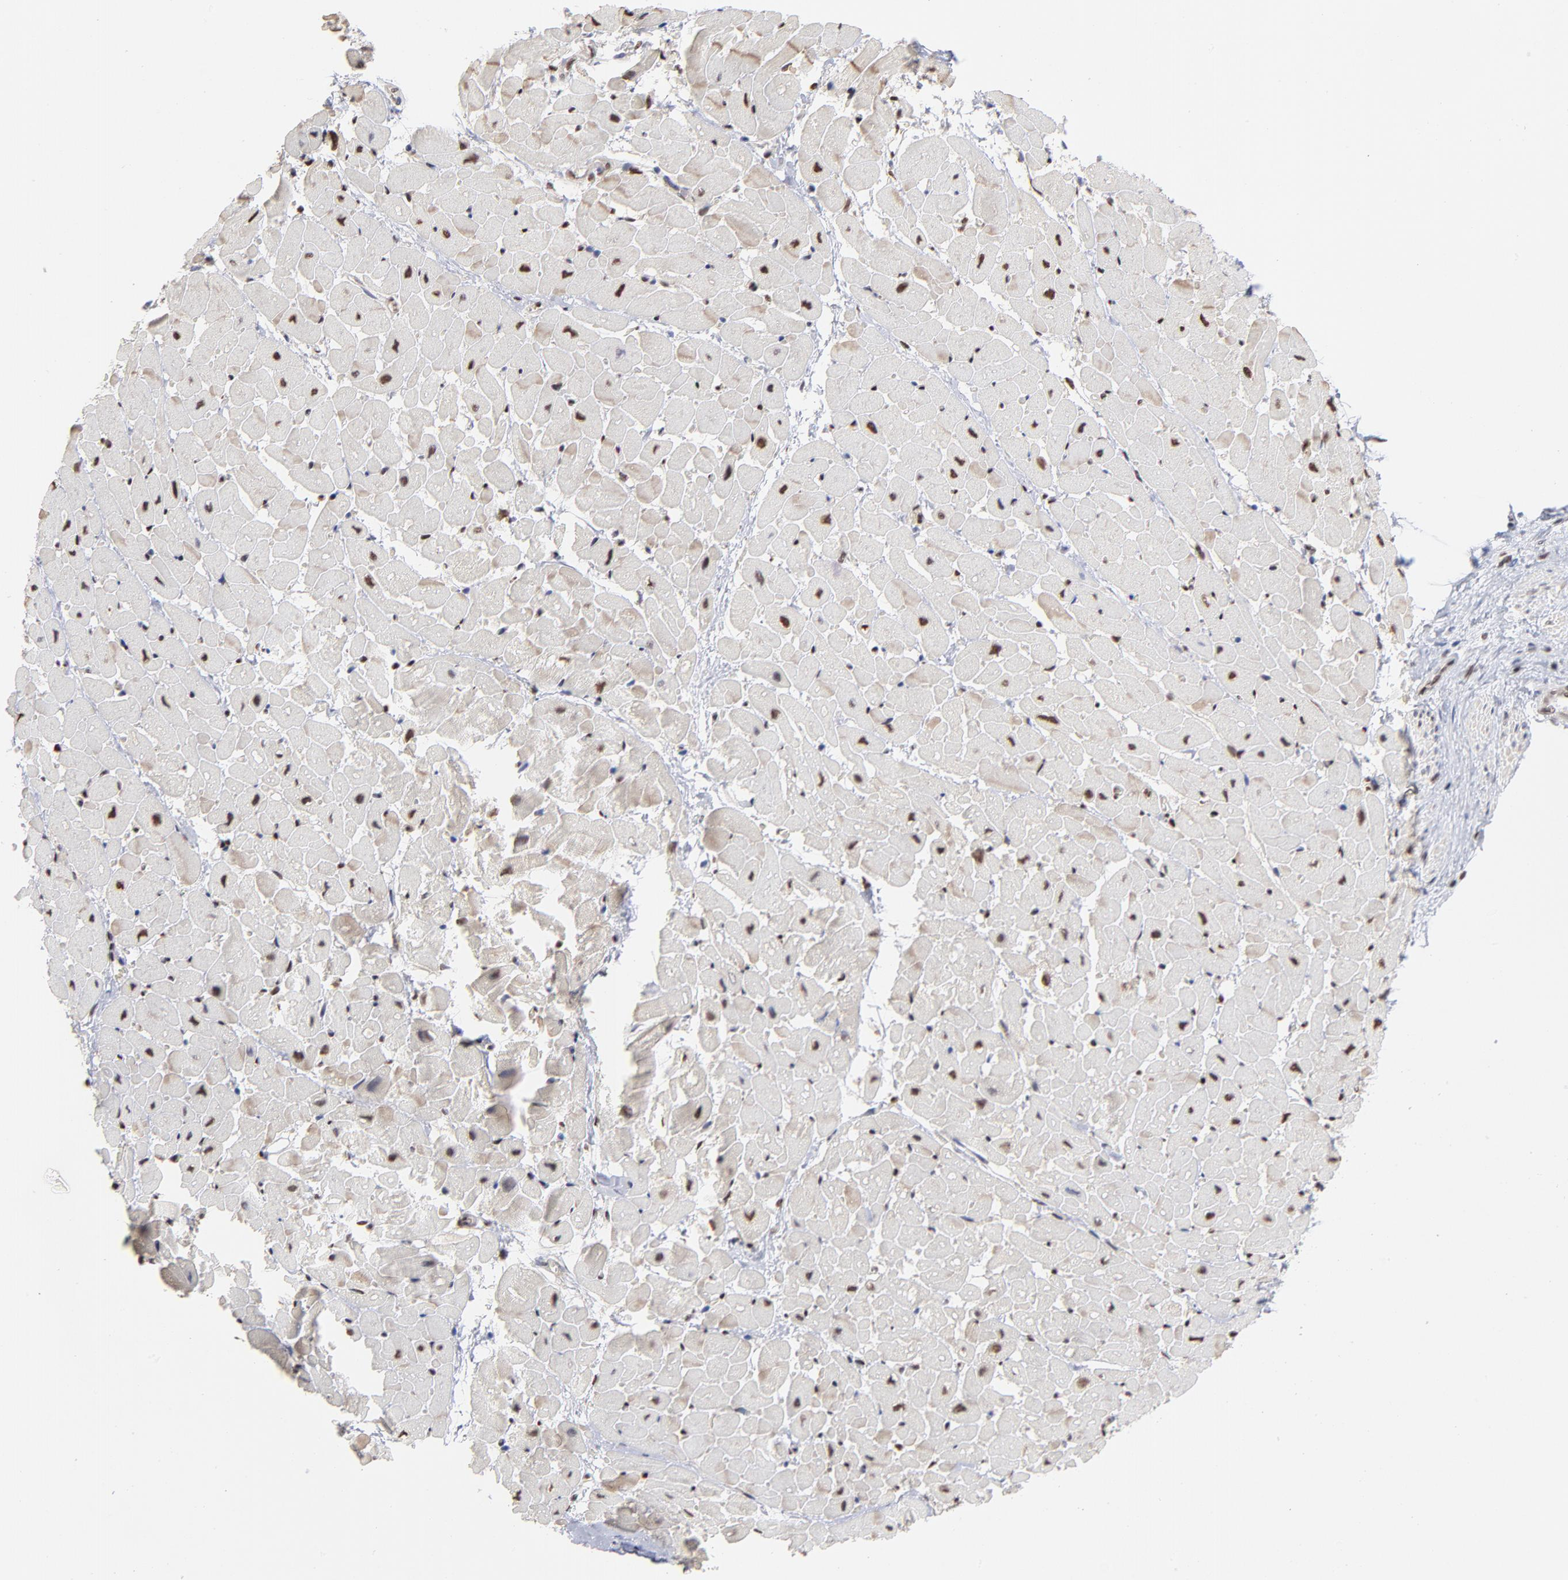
{"staining": {"intensity": "strong", "quantity": ">75%", "location": "cytoplasmic/membranous,nuclear"}, "tissue": "heart muscle", "cell_type": "Cardiomyocytes", "image_type": "normal", "snomed": [{"axis": "morphology", "description": "Normal tissue, NOS"}, {"axis": "topography", "description": "Heart"}], "caption": "This photomicrograph exhibits benign heart muscle stained with immunohistochemistry (IHC) to label a protein in brown. The cytoplasmic/membranous,nuclear of cardiomyocytes show strong positivity for the protein. Nuclei are counter-stained blue.", "gene": "ZNF3", "patient": {"sex": "male", "age": 45}}